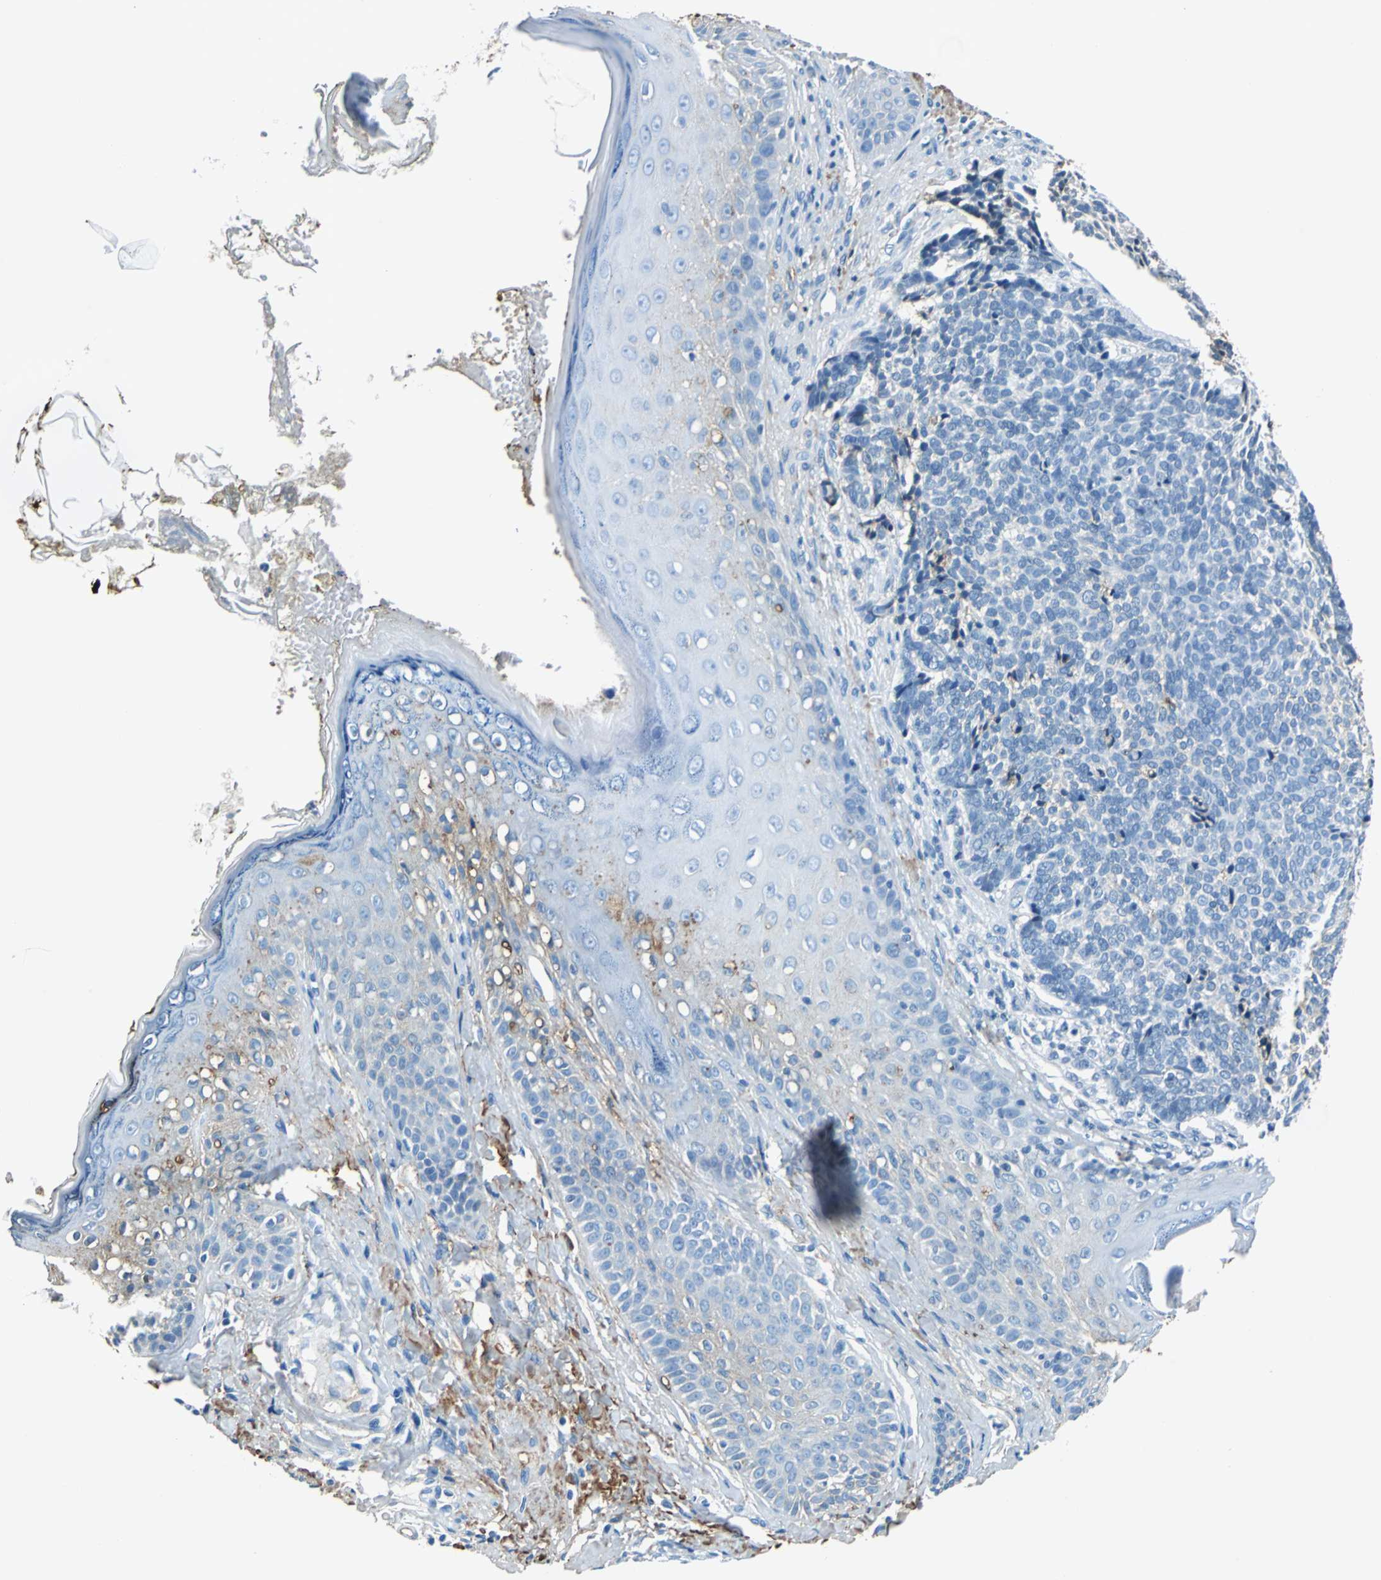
{"staining": {"intensity": "negative", "quantity": "none", "location": "none"}, "tissue": "skin cancer", "cell_type": "Tumor cells", "image_type": "cancer", "snomed": [{"axis": "morphology", "description": "Basal cell carcinoma"}, {"axis": "topography", "description": "Skin"}], "caption": "This is a photomicrograph of immunohistochemistry staining of skin basal cell carcinoma, which shows no positivity in tumor cells.", "gene": "ALB", "patient": {"sex": "male", "age": 84}}